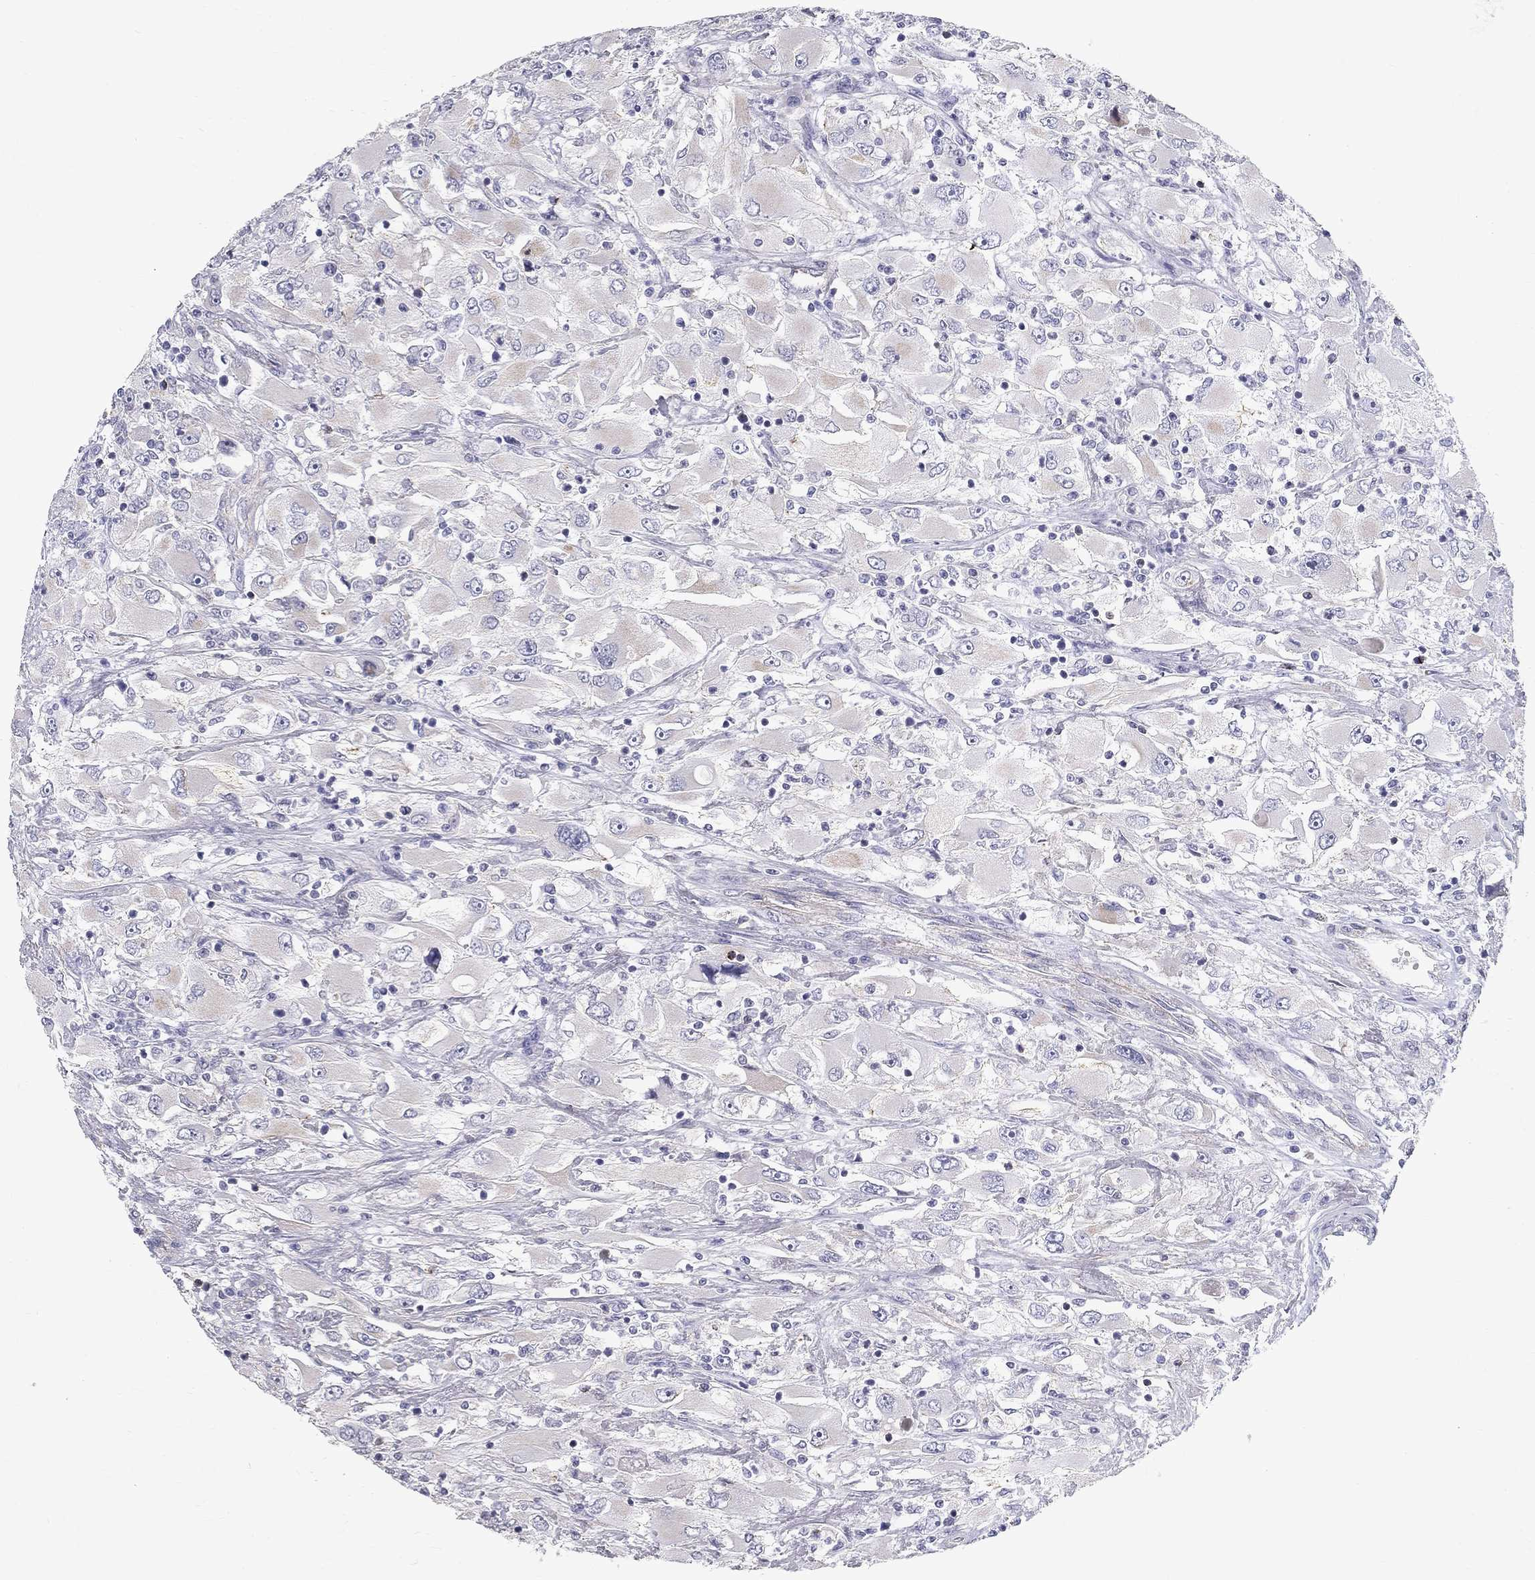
{"staining": {"intensity": "moderate", "quantity": "<25%", "location": "cytoplasmic/membranous"}, "tissue": "renal cancer", "cell_type": "Tumor cells", "image_type": "cancer", "snomed": [{"axis": "morphology", "description": "Adenocarcinoma, NOS"}, {"axis": "topography", "description": "Kidney"}], "caption": "About <25% of tumor cells in human renal cancer display moderate cytoplasmic/membranous protein positivity as visualized by brown immunohistochemical staining.", "gene": "CLIC6", "patient": {"sex": "female", "age": 52}}